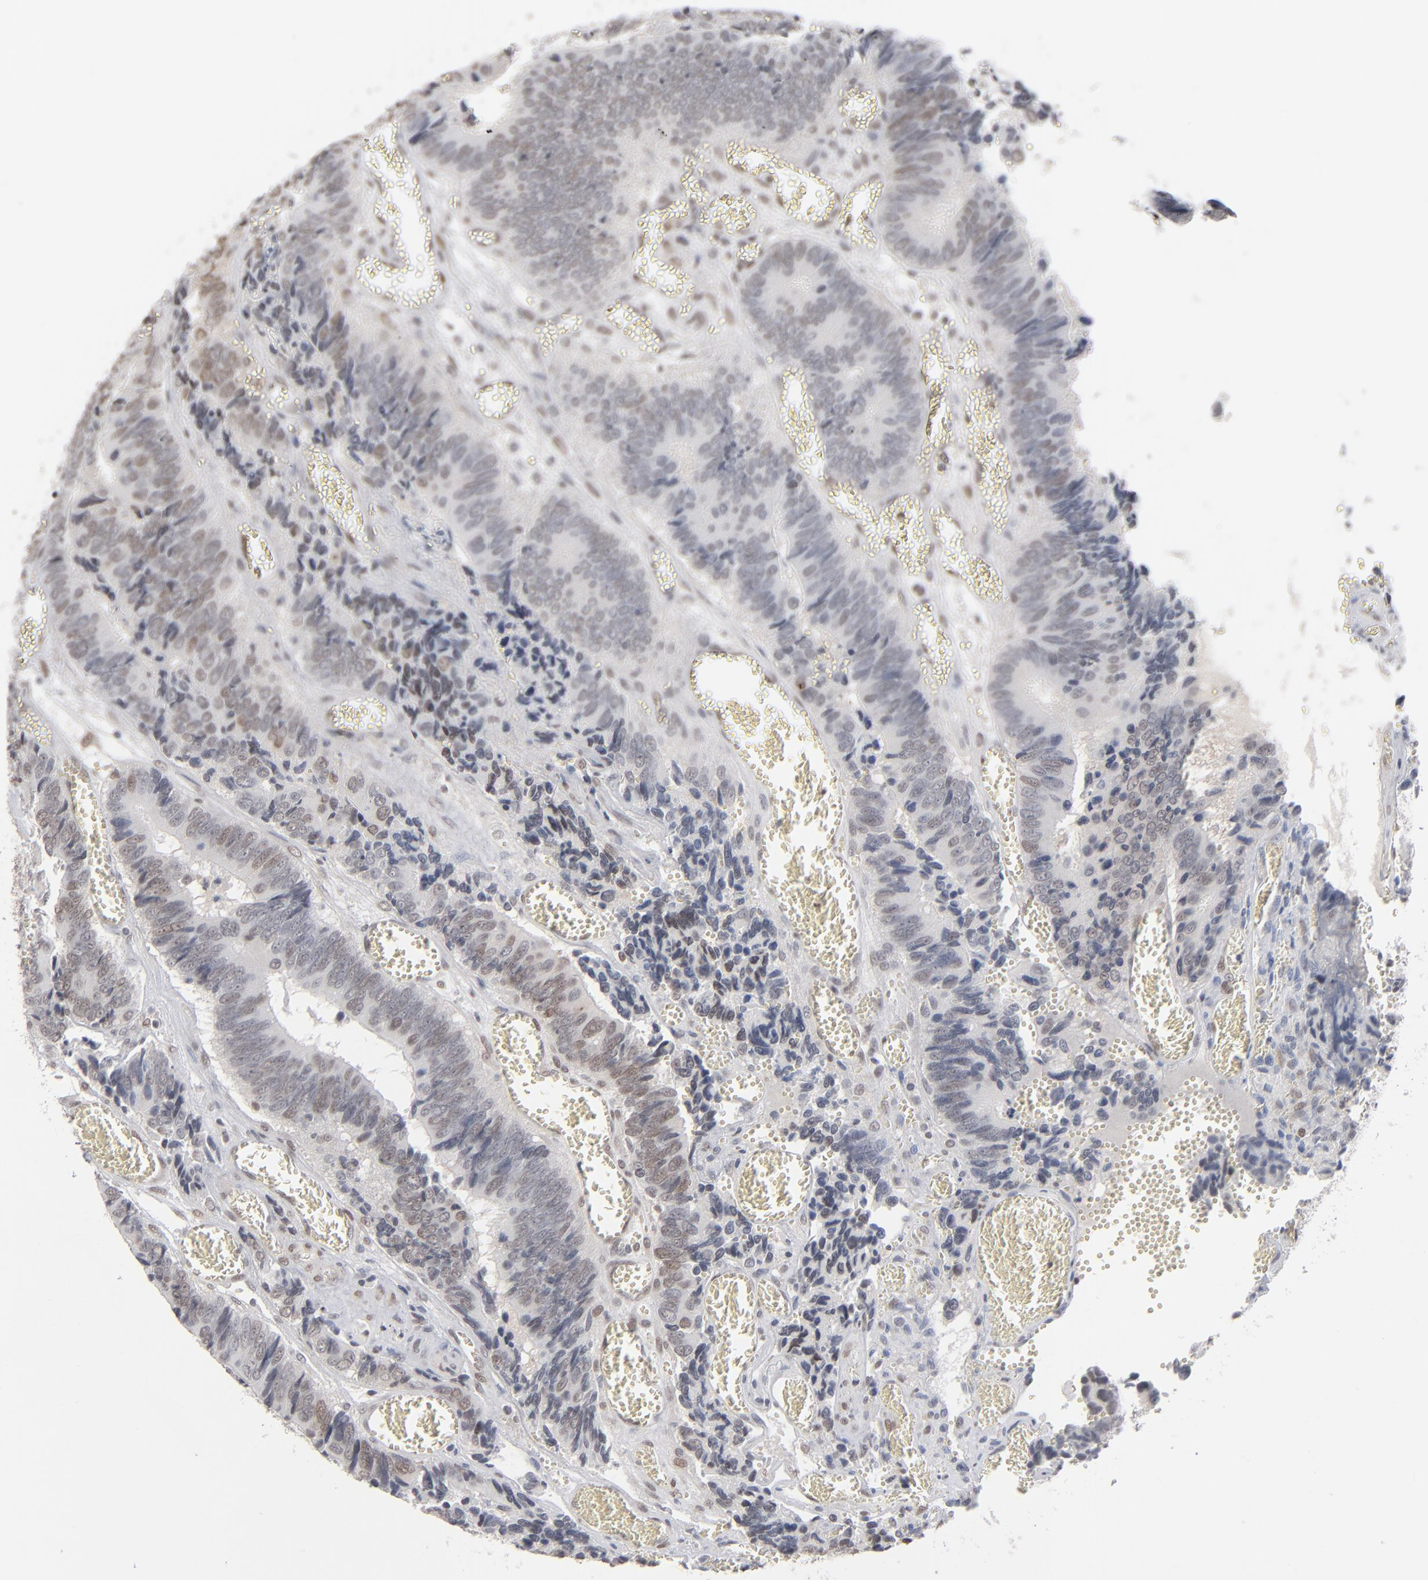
{"staining": {"intensity": "weak", "quantity": "<25%", "location": "nuclear"}, "tissue": "colorectal cancer", "cell_type": "Tumor cells", "image_type": "cancer", "snomed": [{"axis": "morphology", "description": "Adenocarcinoma, NOS"}, {"axis": "topography", "description": "Colon"}], "caption": "IHC histopathology image of colorectal adenocarcinoma stained for a protein (brown), which exhibits no staining in tumor cells.", "gene": "IRF9", "patient": {"sex": "male", "age": 72}}